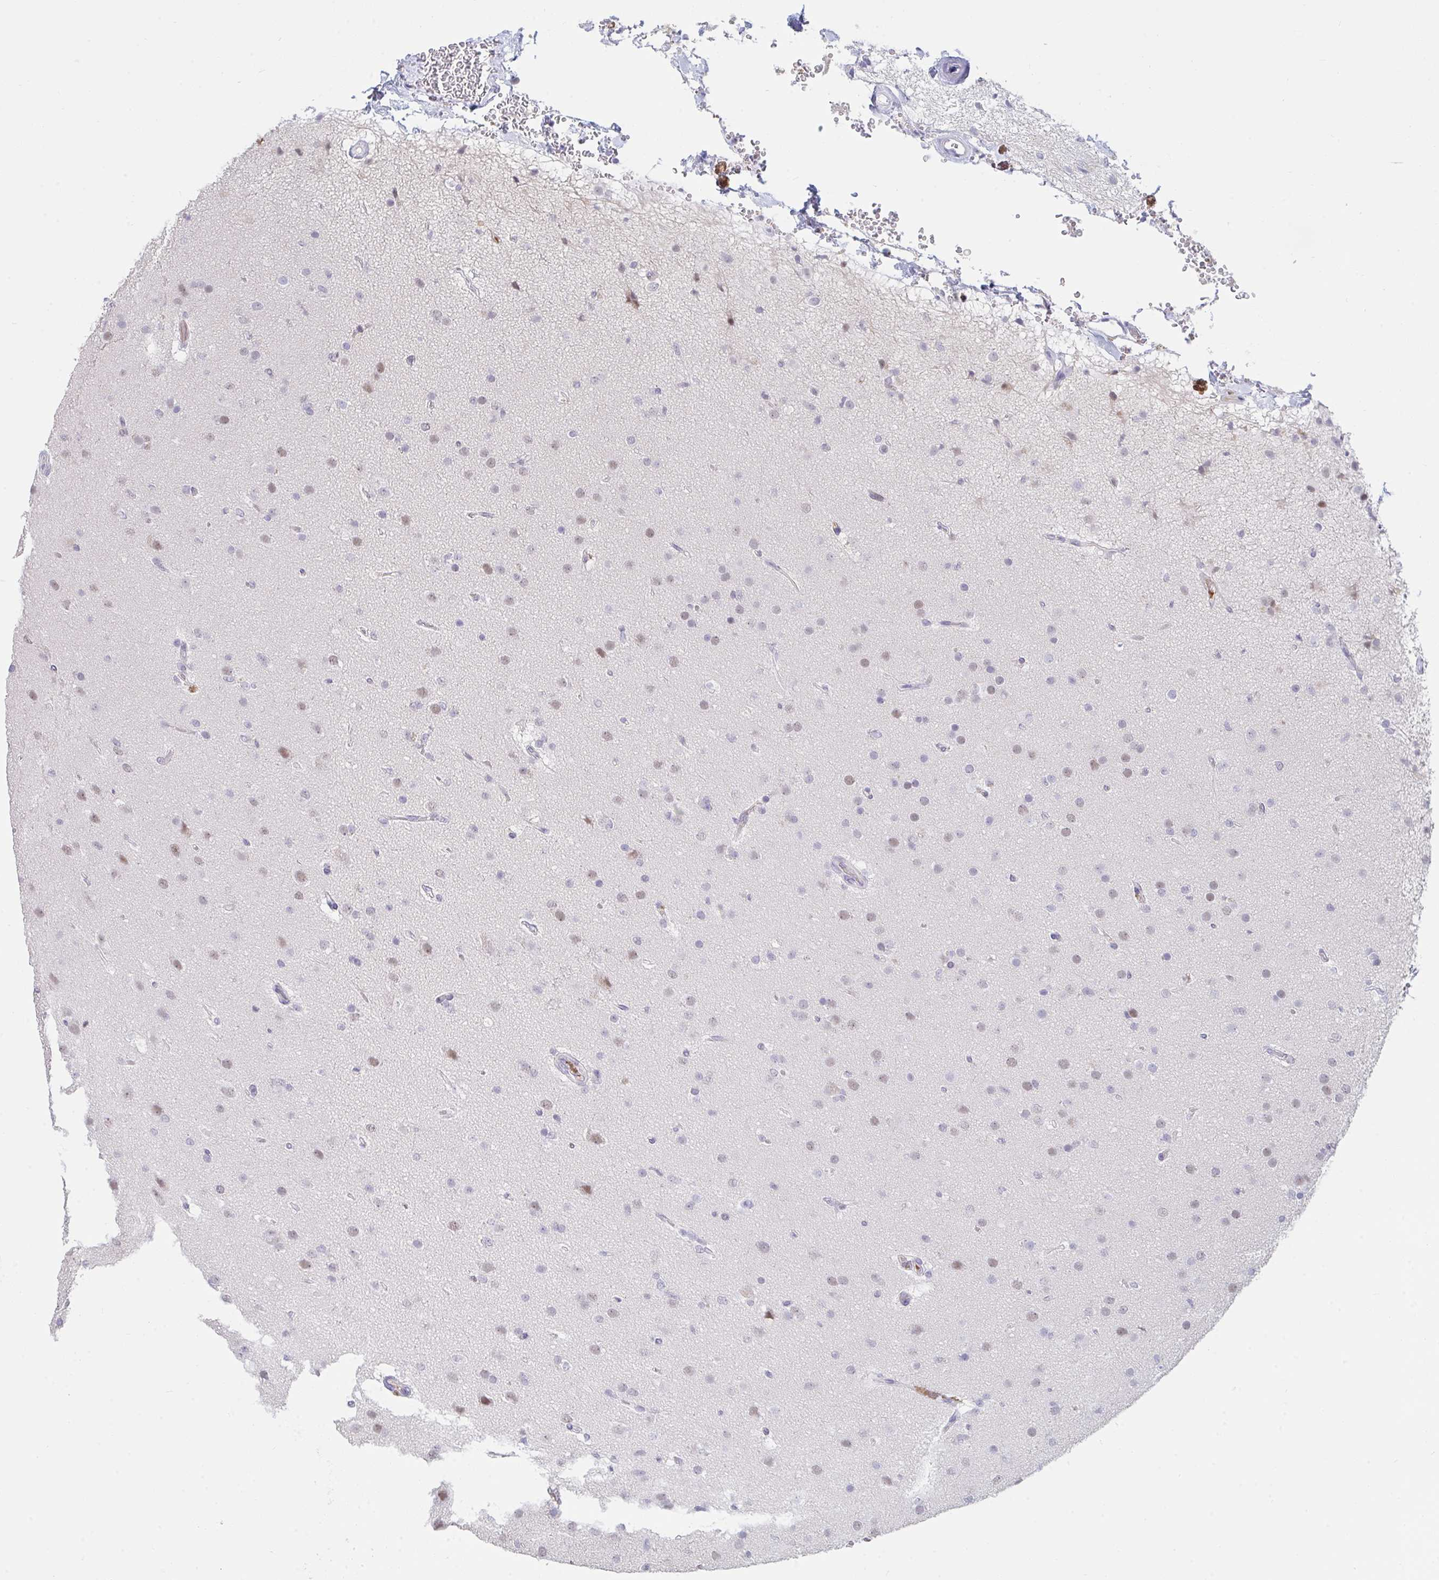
{"staining": {"intensity": "weak", "quantity": "<25%", "location": "nuclear"}, "tissue": "glioma", "cell_type": "Tumor cells", "image_type": "cancer", "snomed": [{"axis": "morphology", "description": "Glioma, malignant, Low grade"}, {"axis": "topography", "description": "Brain"}], "caption": "This histopathology image is of glioma stained with immunohistochemistry (IHC) to label a protein in brown with the nuclei are counter-stained blue. There is no expression in tumor cells.", "gene": "DSCAML1", "patient": {"sex": "male", "age": 65}}